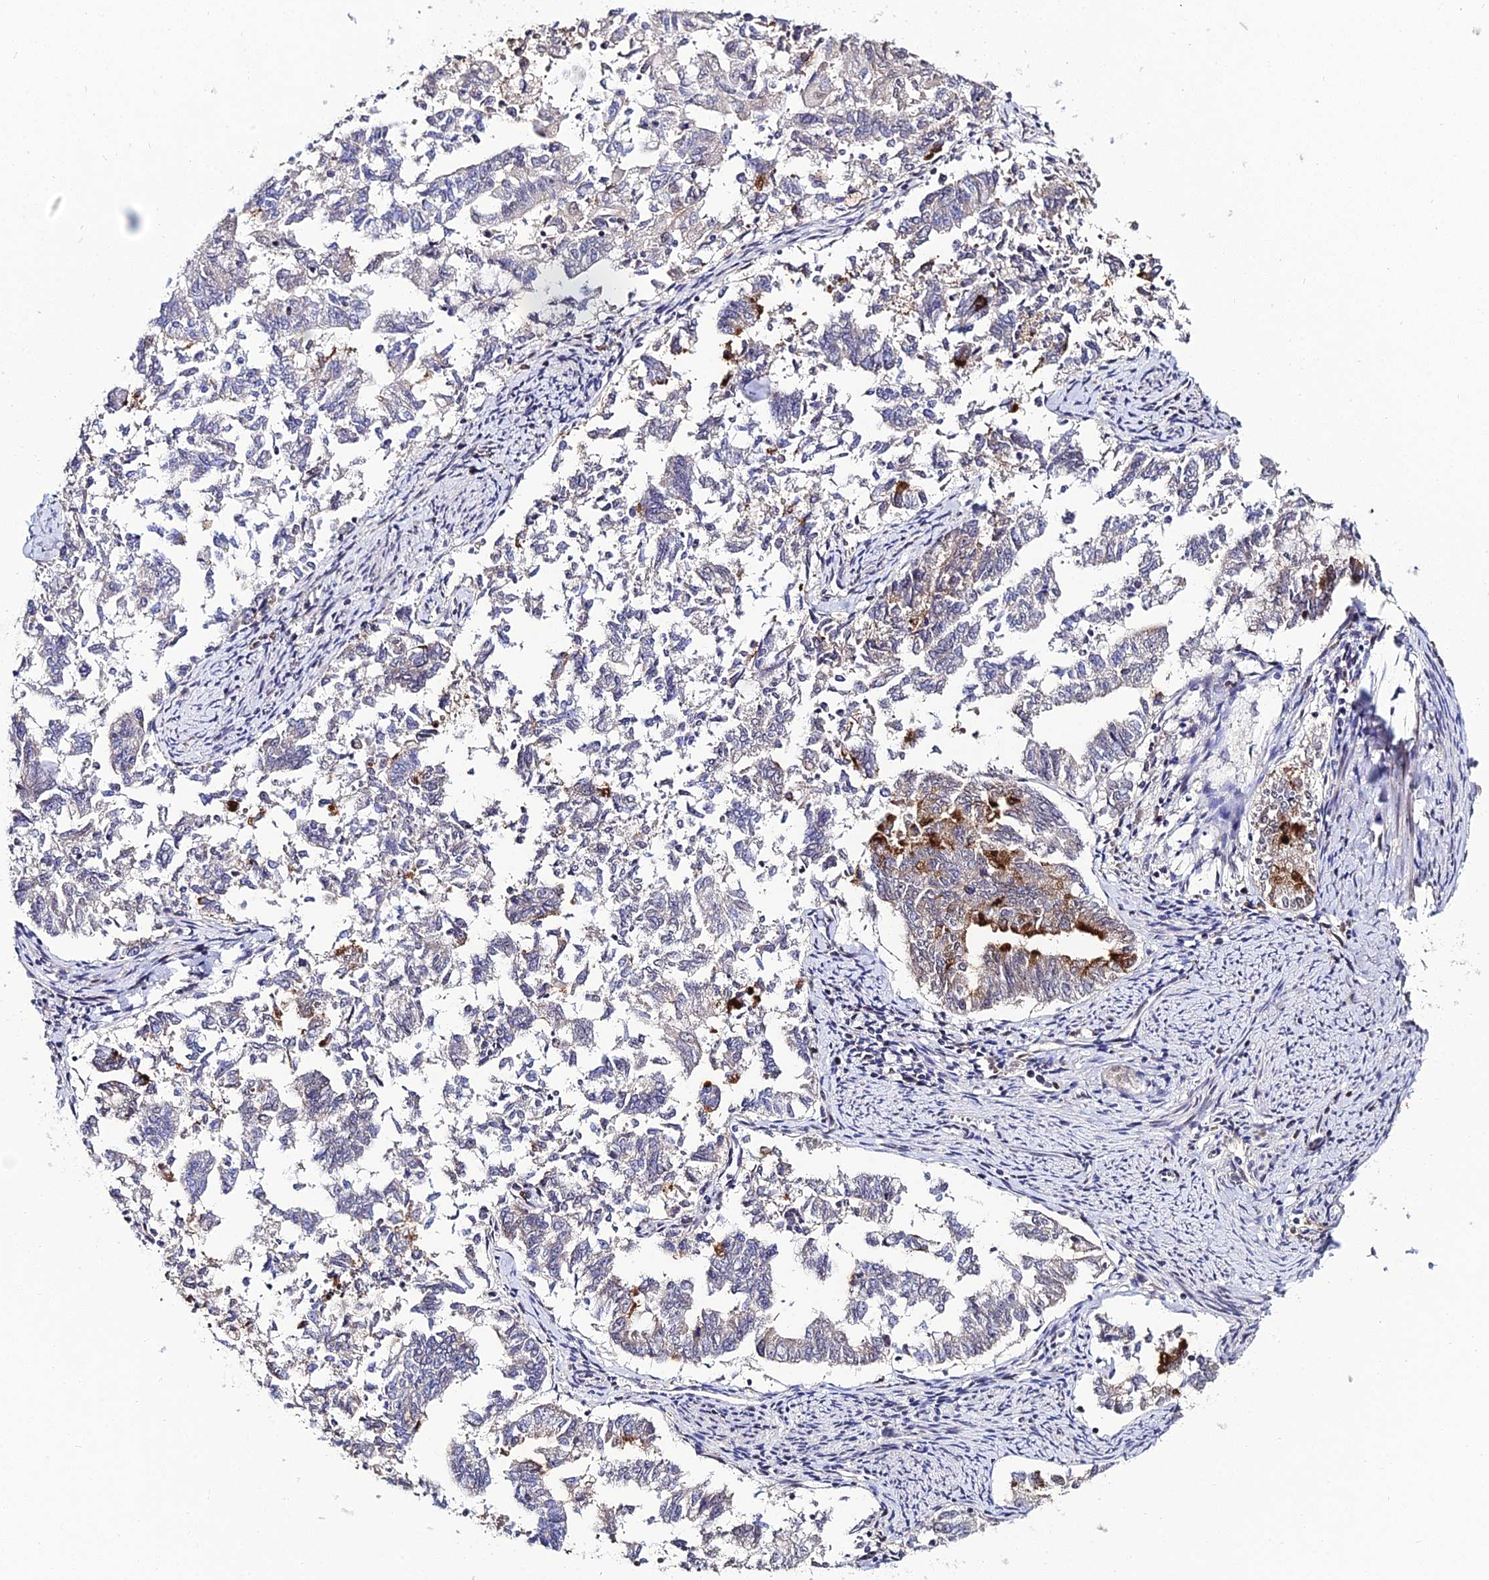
{"staining": {"intensity": "strong", "quantity": "<25%", "location": "cytoplasmic/membranous"}, "tissue": "endometrial cancer", "cell_type": "Tumor cells", "image_type": "cancer", "snomed": [{"axis": "morphology", "description": "Adenocarcinoma, NOS"}, {"axis": "topography", "description": "Endometrium"}], "caption": "Tumor cells demonstrate medium levels of strong cytoplasmic/membranous expression in approximately <25% of cells in endometrial cancer (adenocarcinoma). The staining is performed using DAB (3,3'-diaminobenzidine) brown chromogen to label protein expression. The nuclei are counter-stained blue using hematoxylin.", "gene": "SYT15", "patient": {"sex": "female", "age": 79}}